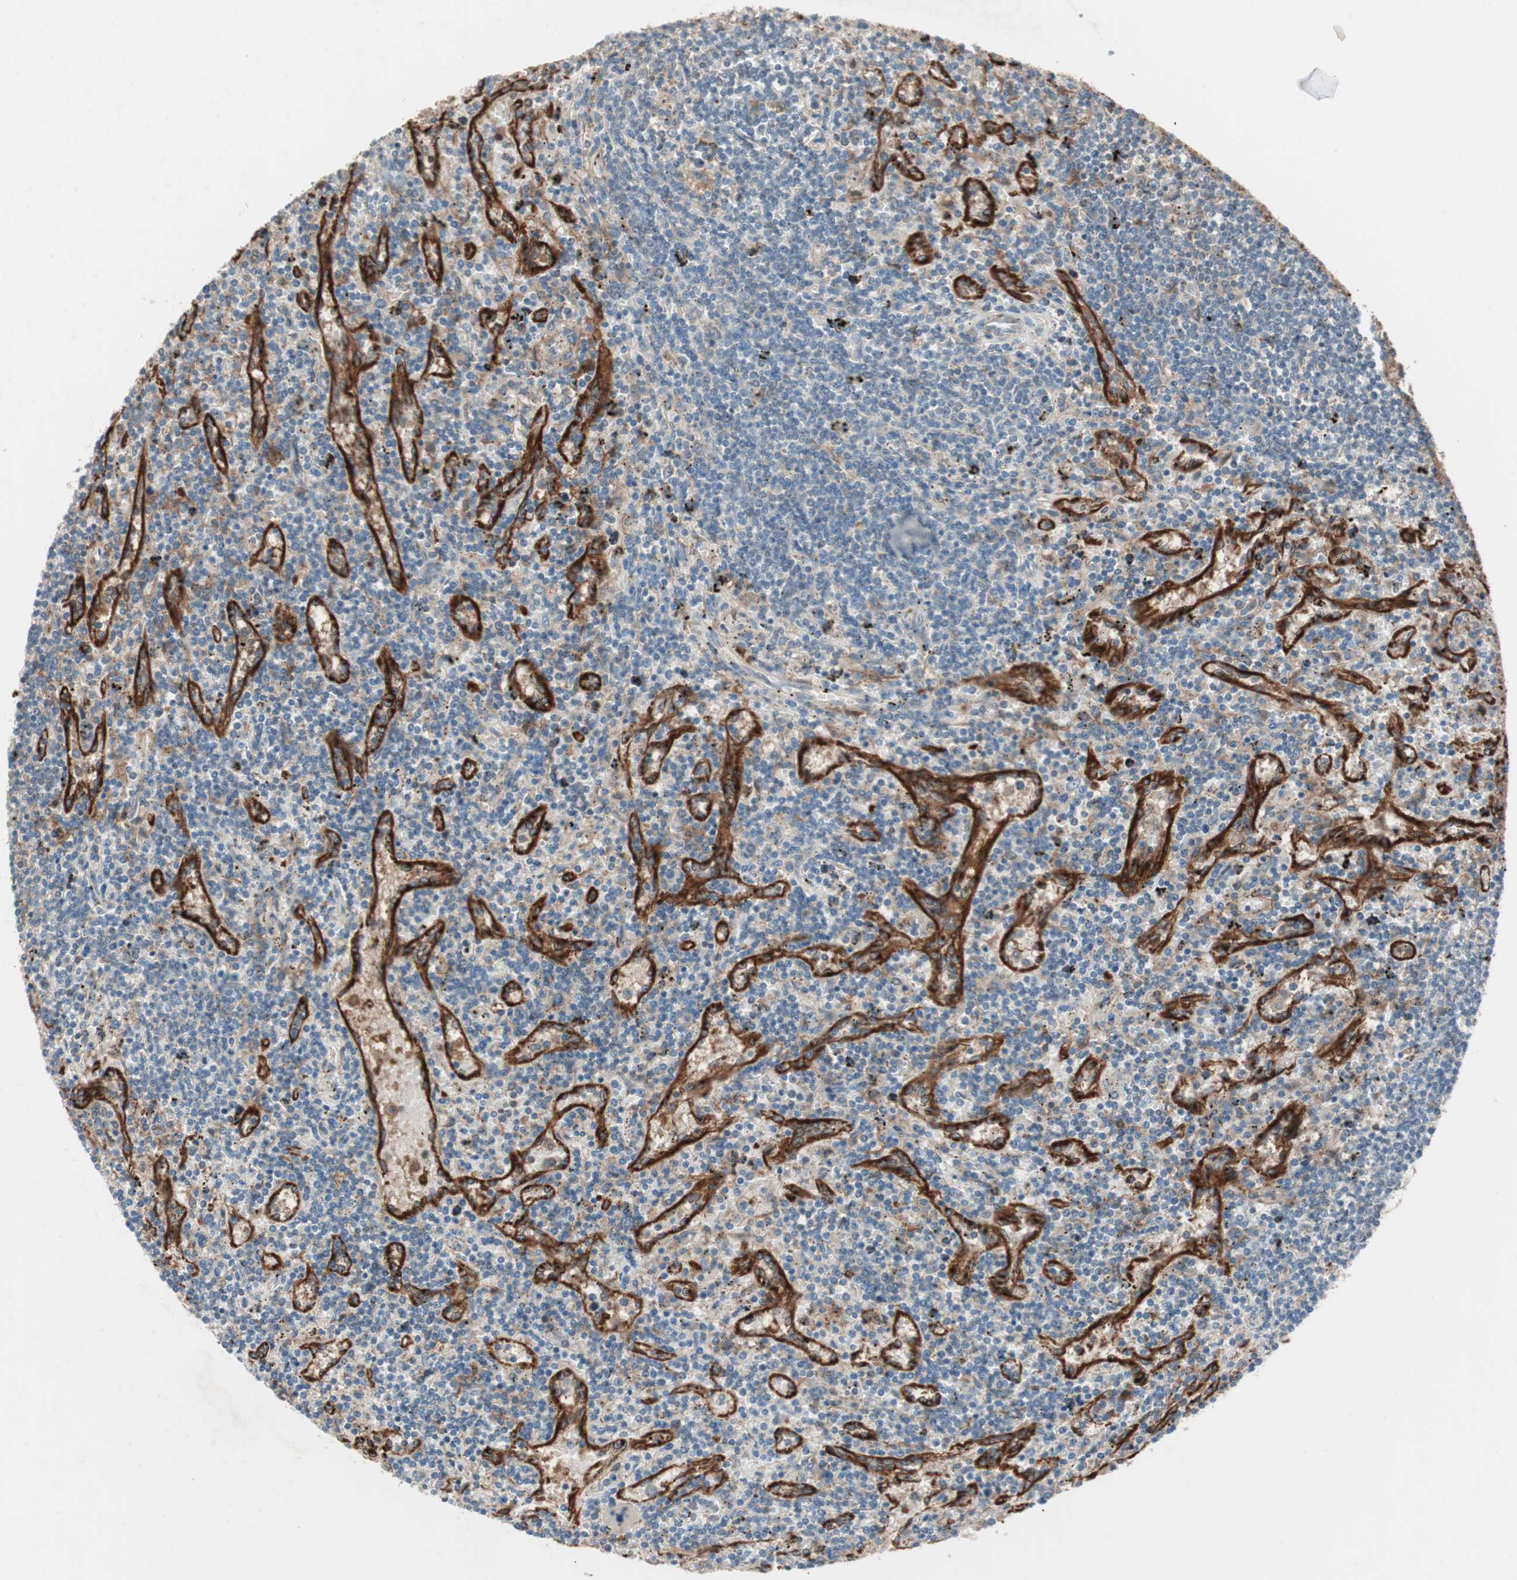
{"staining": {"intensity": "weak", "quantity": "25%-75%", "location": "cytoplasmic/membranous"}, "tissue": "lymphoma", "cell_type": "Tumor cells", "image_type": "cancer", "snomed": [{"axis": "morphology", "description": "Malignant lymphoma, non-Hodgkin's type, Low grade"}, {"axis": "topography", "description": "Spleen"}], "caption": "Protein staining of lymphoma tissue exhibits weak cytoplasmic/membranous staining in about 25%-75% of tumor cells. (brown staining indicates protein expression, while blue staining denotes nuclei).", "gene": "STAB1", "patient": {"sex": "male", "age": 76}}